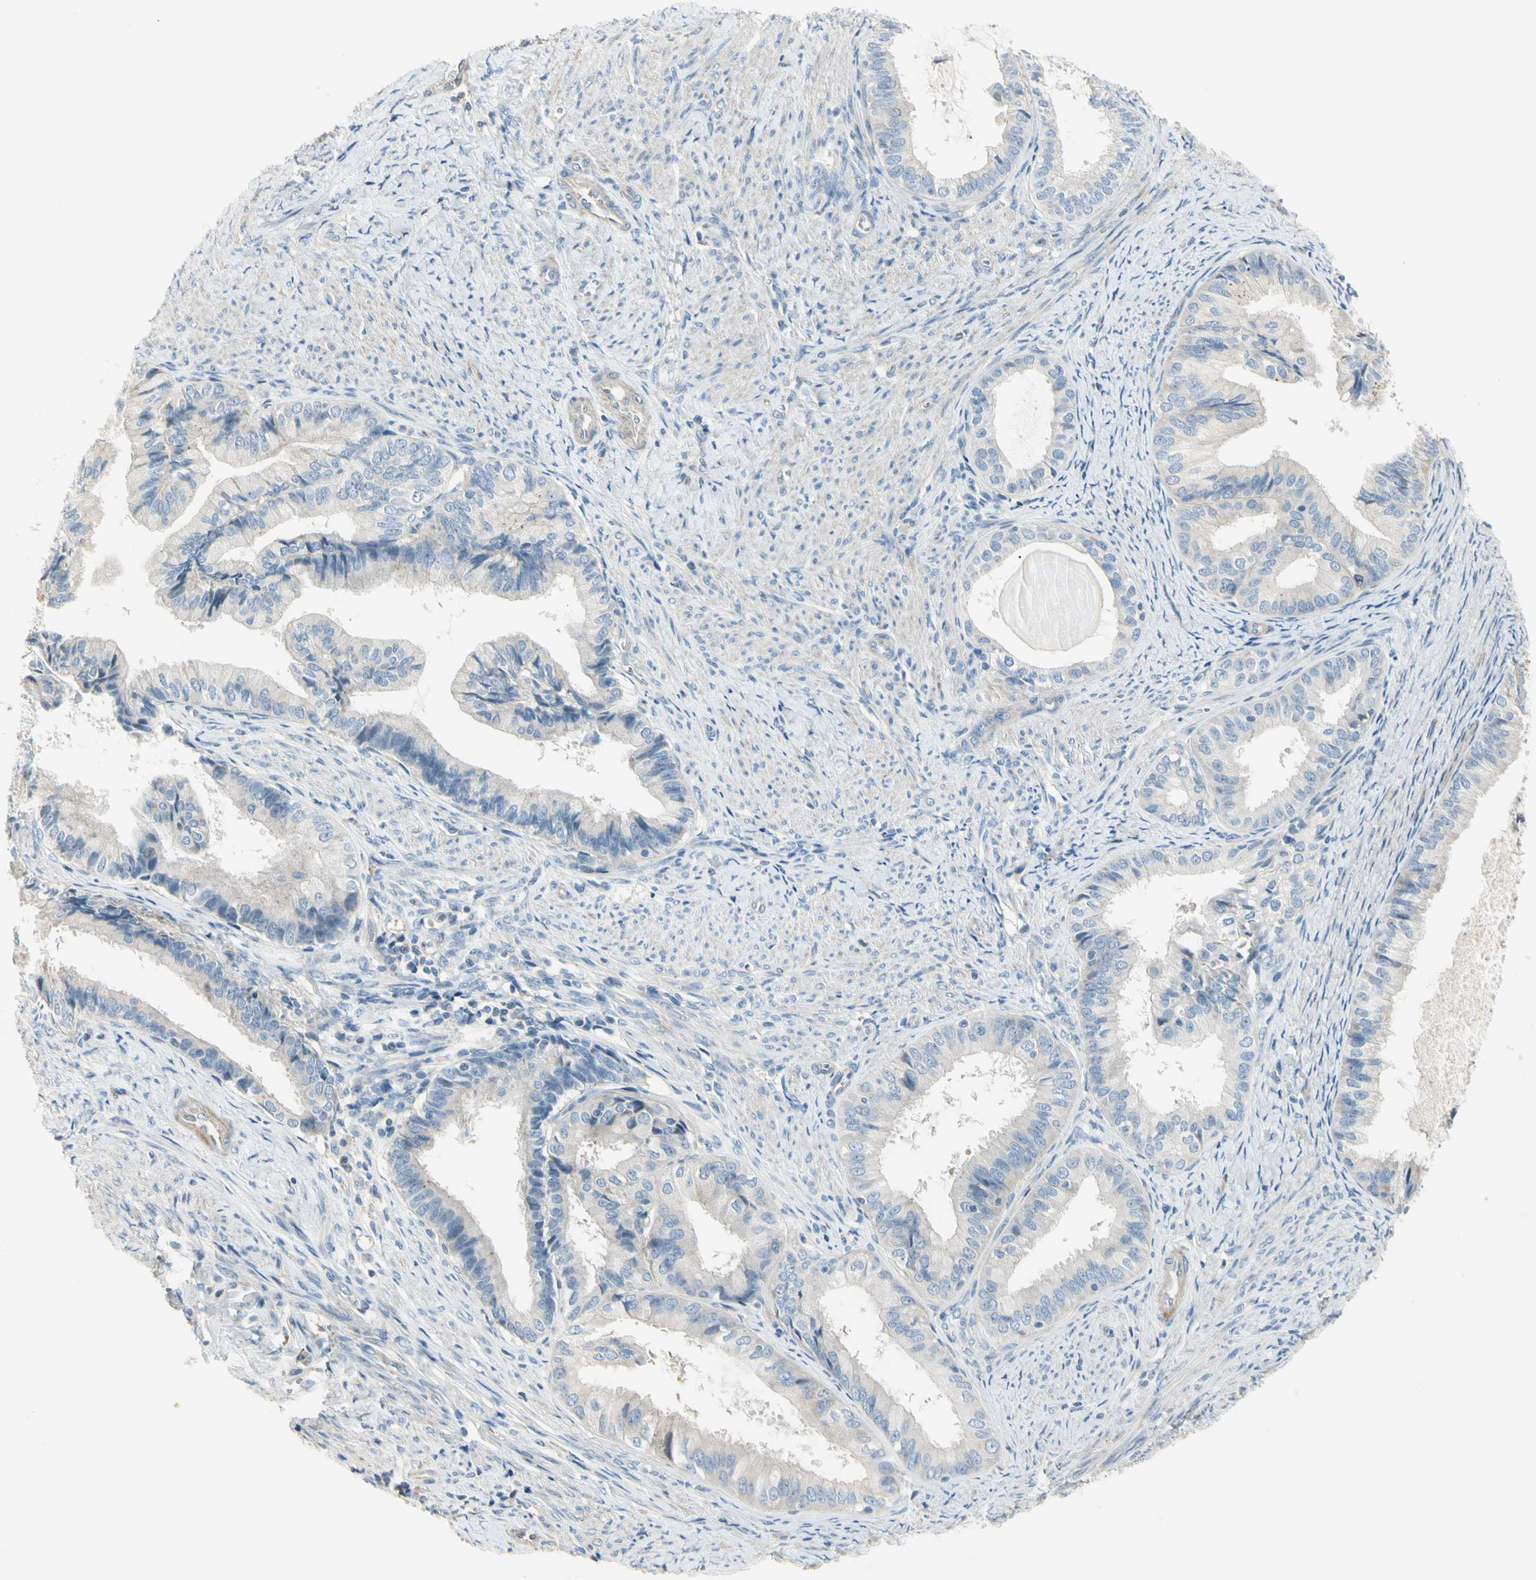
{"staining": {"intensity": "negative", "quantity": "none", "location": "none"}, "tissue": "endometrial cancer", "cell_type": "Tumor cells", "image_type": "cancer", "snomed": [{"axis": "morphology", "description": "Adenocarcinoma, NOS"}, {"axis": "topography", "description": "Endometrium"}], "caption": "Immunohistochemistry photomicrograph of neoplastic tissue: endometrial cancer stained with DAB demonstrates no significant protein positivity in tumor cells.", "gene": "ADGRA3", "patient": {"sex": "female", "age": 86}}